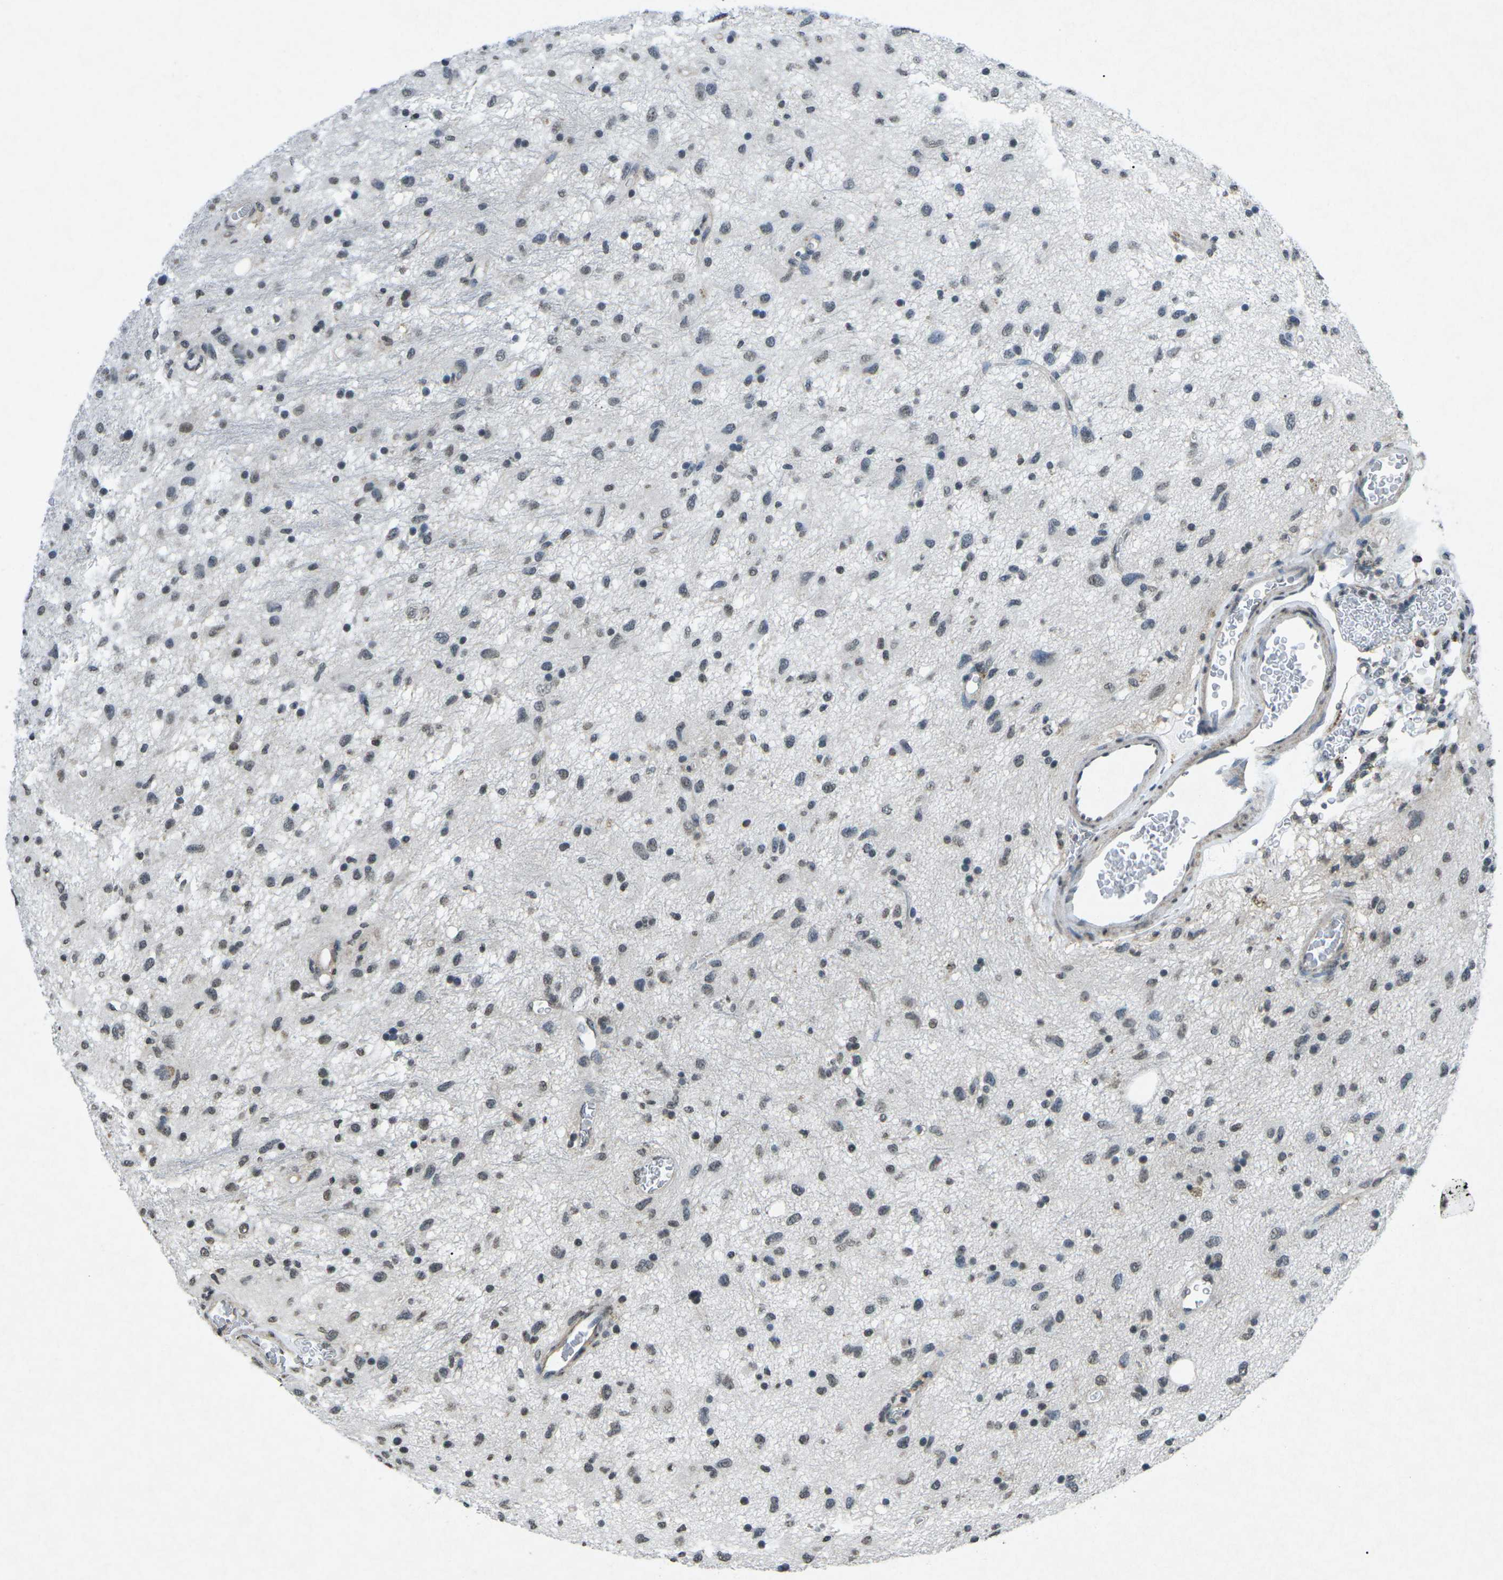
{"staining": {"intensity": "weak", "quantity": "25%-75%", "location": "cytoplasmic/membranous,nuclear"}, "tissue": "glioma", "cell_type": "Tumor cells", "image_type": "cancer", "snomed": [{"axis": "morphology", "description": "Glioma, malignant, Low grade"}, {"axis": "topography", "description": "Brain"}], "caption": "Glioma stained with immunohistochemistry (IHC) displays weak cytoplasmic/membranous and nuclear staining in about 25%-75% of tumor cells.", "gene": "TFR2", "patient": {"sex": "male", "age": 77}}